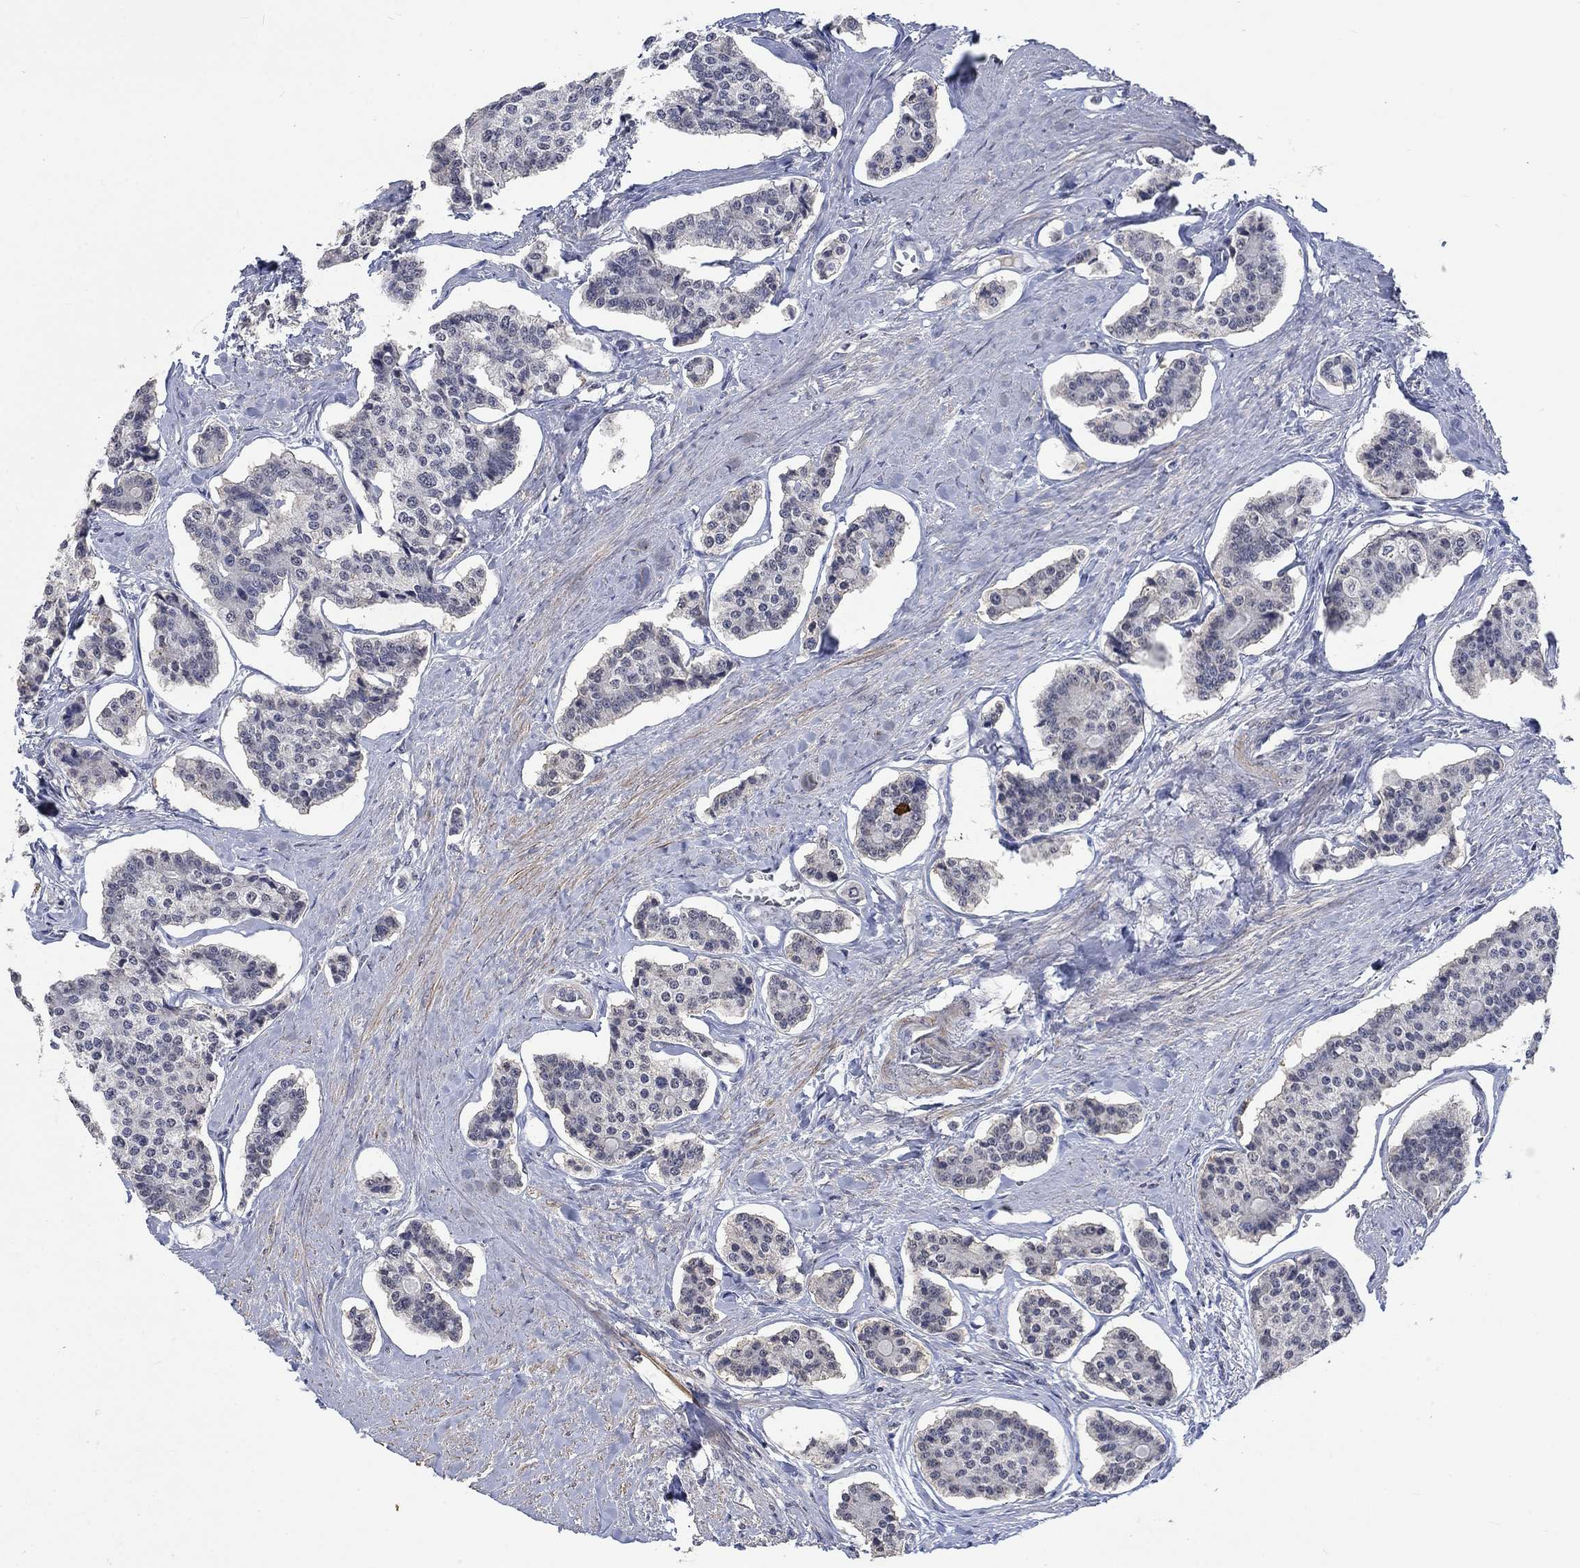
{"staining": {"intensity": "negative", "quantity": "none", "location": "none"}, "tissue": "carcinoid", "cell_type": "Tumor cells", "image_type": "cancer", "snomed": [{"axis": "morphology", "description": "Carcinoid, malignant, NOS"}, {"axis": "topography", "description": "Small intestine"}], "caption": "DAB immunohistochemical staining of carcinoid (malignant) demonstrates no significant positivity in tumor cells. The staining is performed using DAB (3,3'-diaminobenzidine) brown chromogen with nuclei counter-stained in using hematoxylin.", "gene": "ZBTB18", "patient": {"sex": "female", "age": 65}}